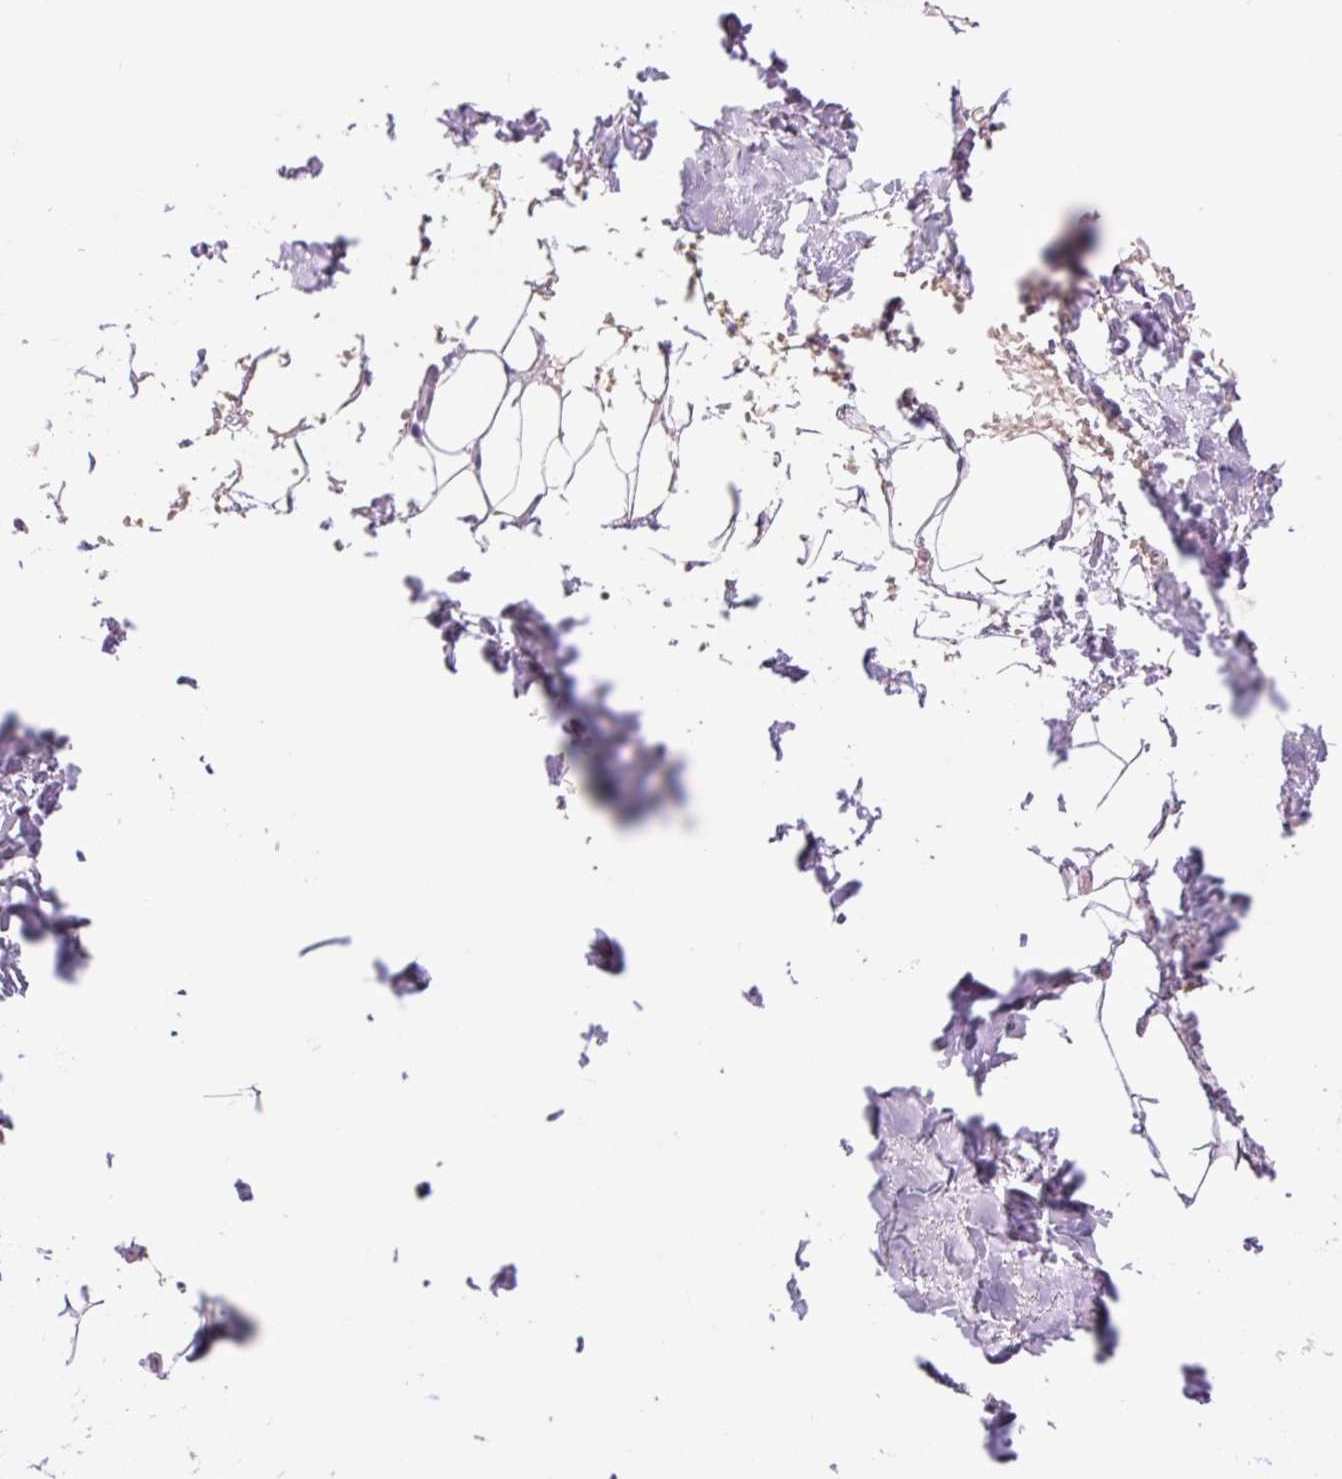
{"staining": {"intensity": "negative", "quantity": "none", "location": "none"}, "tissue": "adipose tissue", "cell_type": "Adipocytes", "image_type": "normal", "snomed": [{"axis": "morphology", "description": "Normal tissue, NOS"}, {"axis": "topography", "description": "Skin"}, {"axis": "topography", "description": "Peripheral nerve tissue"}], "caption": "Human adipose tissue stained for a protein using immunohistochemistry (IHC) exhibits no staining in adipocytes.", "gene": "YJU2B", "patient": {"sex": "female", "age": 56}}